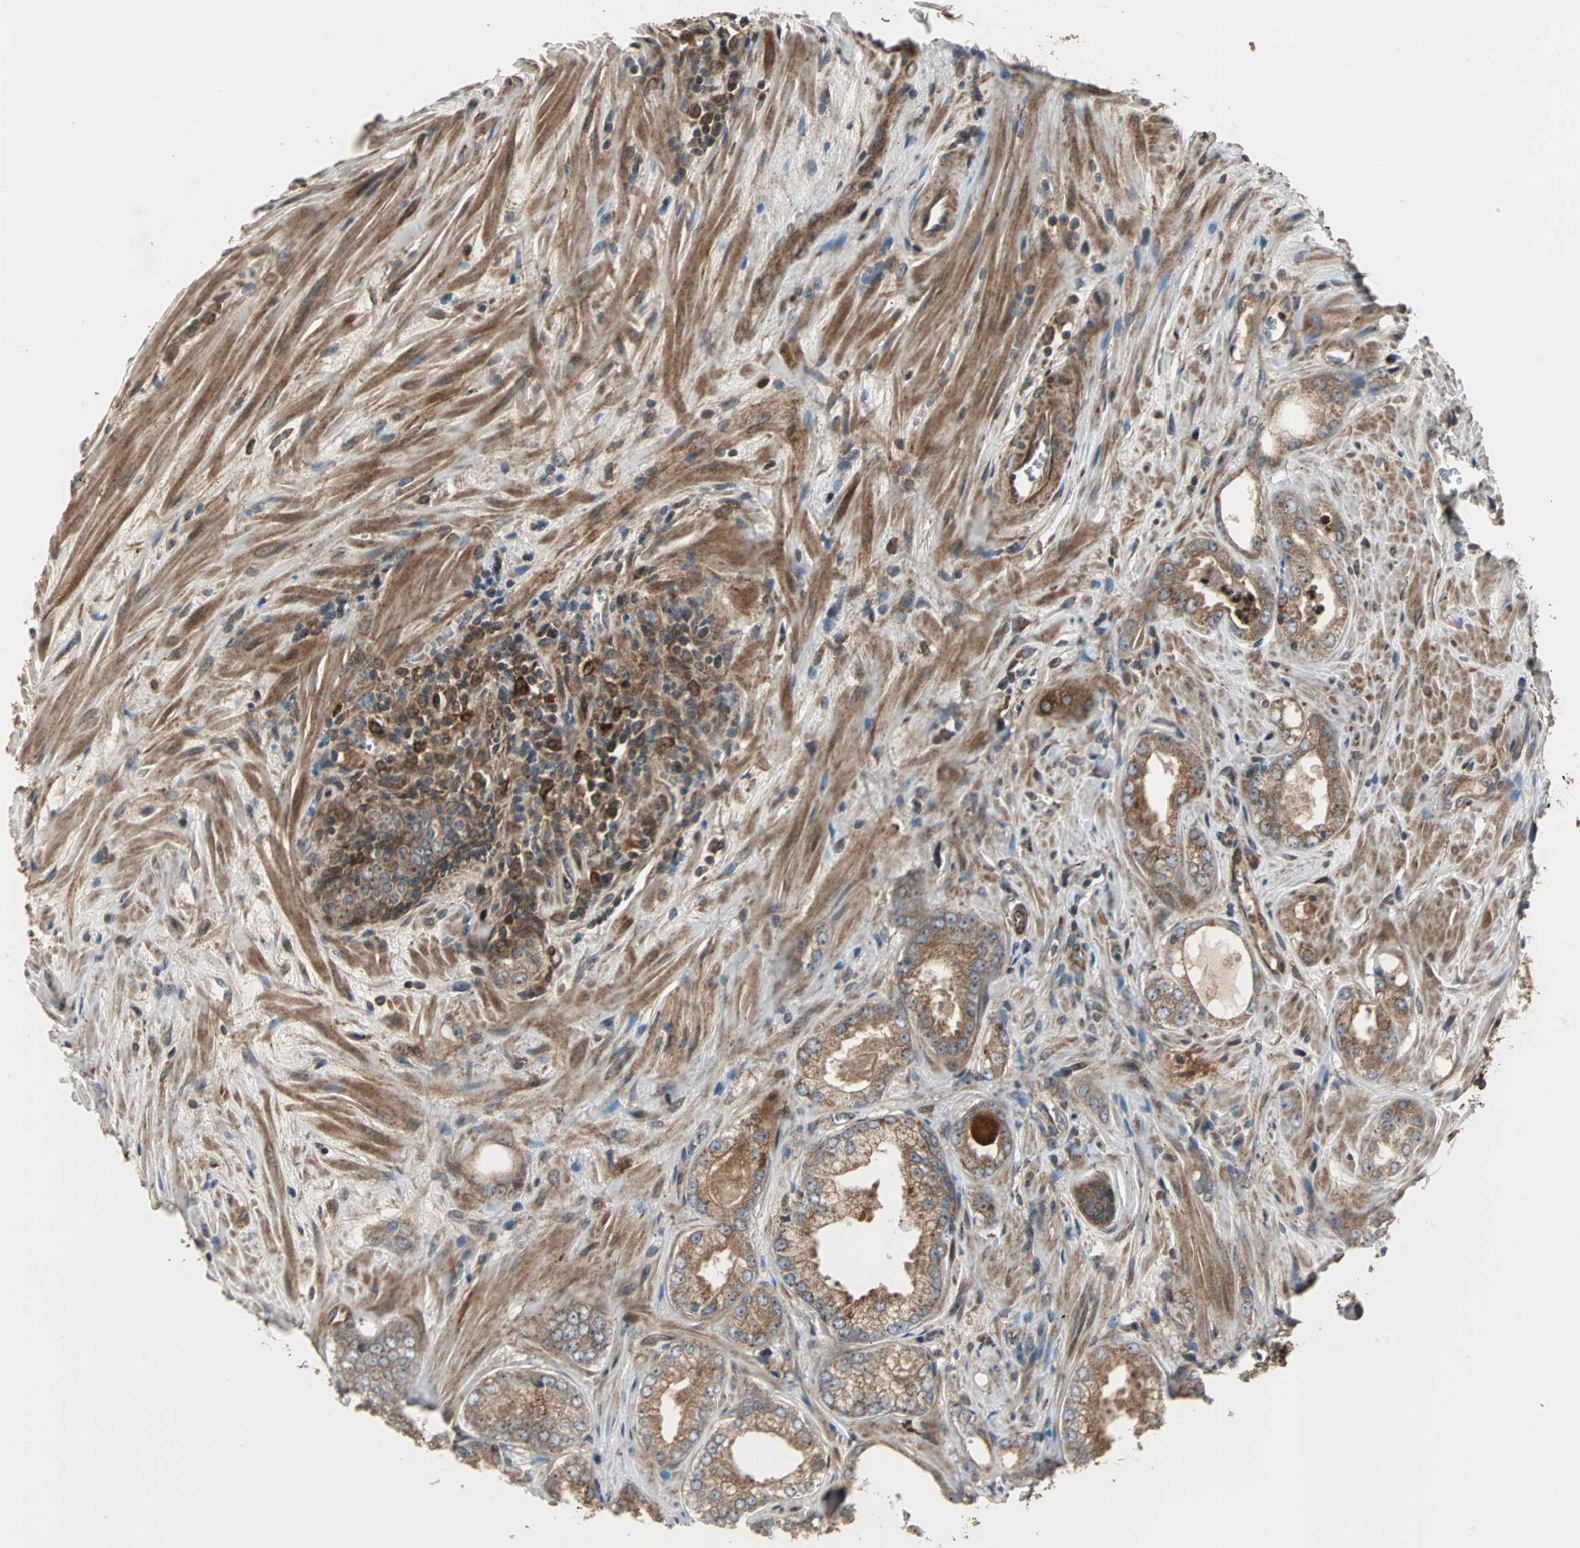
{"staining": {"intensity": "moderate", "quantity": ">75%", "location": "cytoplasmic/membranous"}, "tissue": "prostate cancer", "cell_type": "Tumor cells", "image_type": "cancer", "snomed": [{"axis": "morphology", "description": "Adenocarcinoma, Low grade"}, {"axis": "topography", "description": "Prostate"}], "caption": "Immunohistochemical staining of human low-grade adenocarcinoma (prostate) shows medium levels of moderate cytoplasmic/membranous expression in about >75% of tumor cells.", "gene": "RAB7A", "patient": {"sex": "male", "age": 60}}